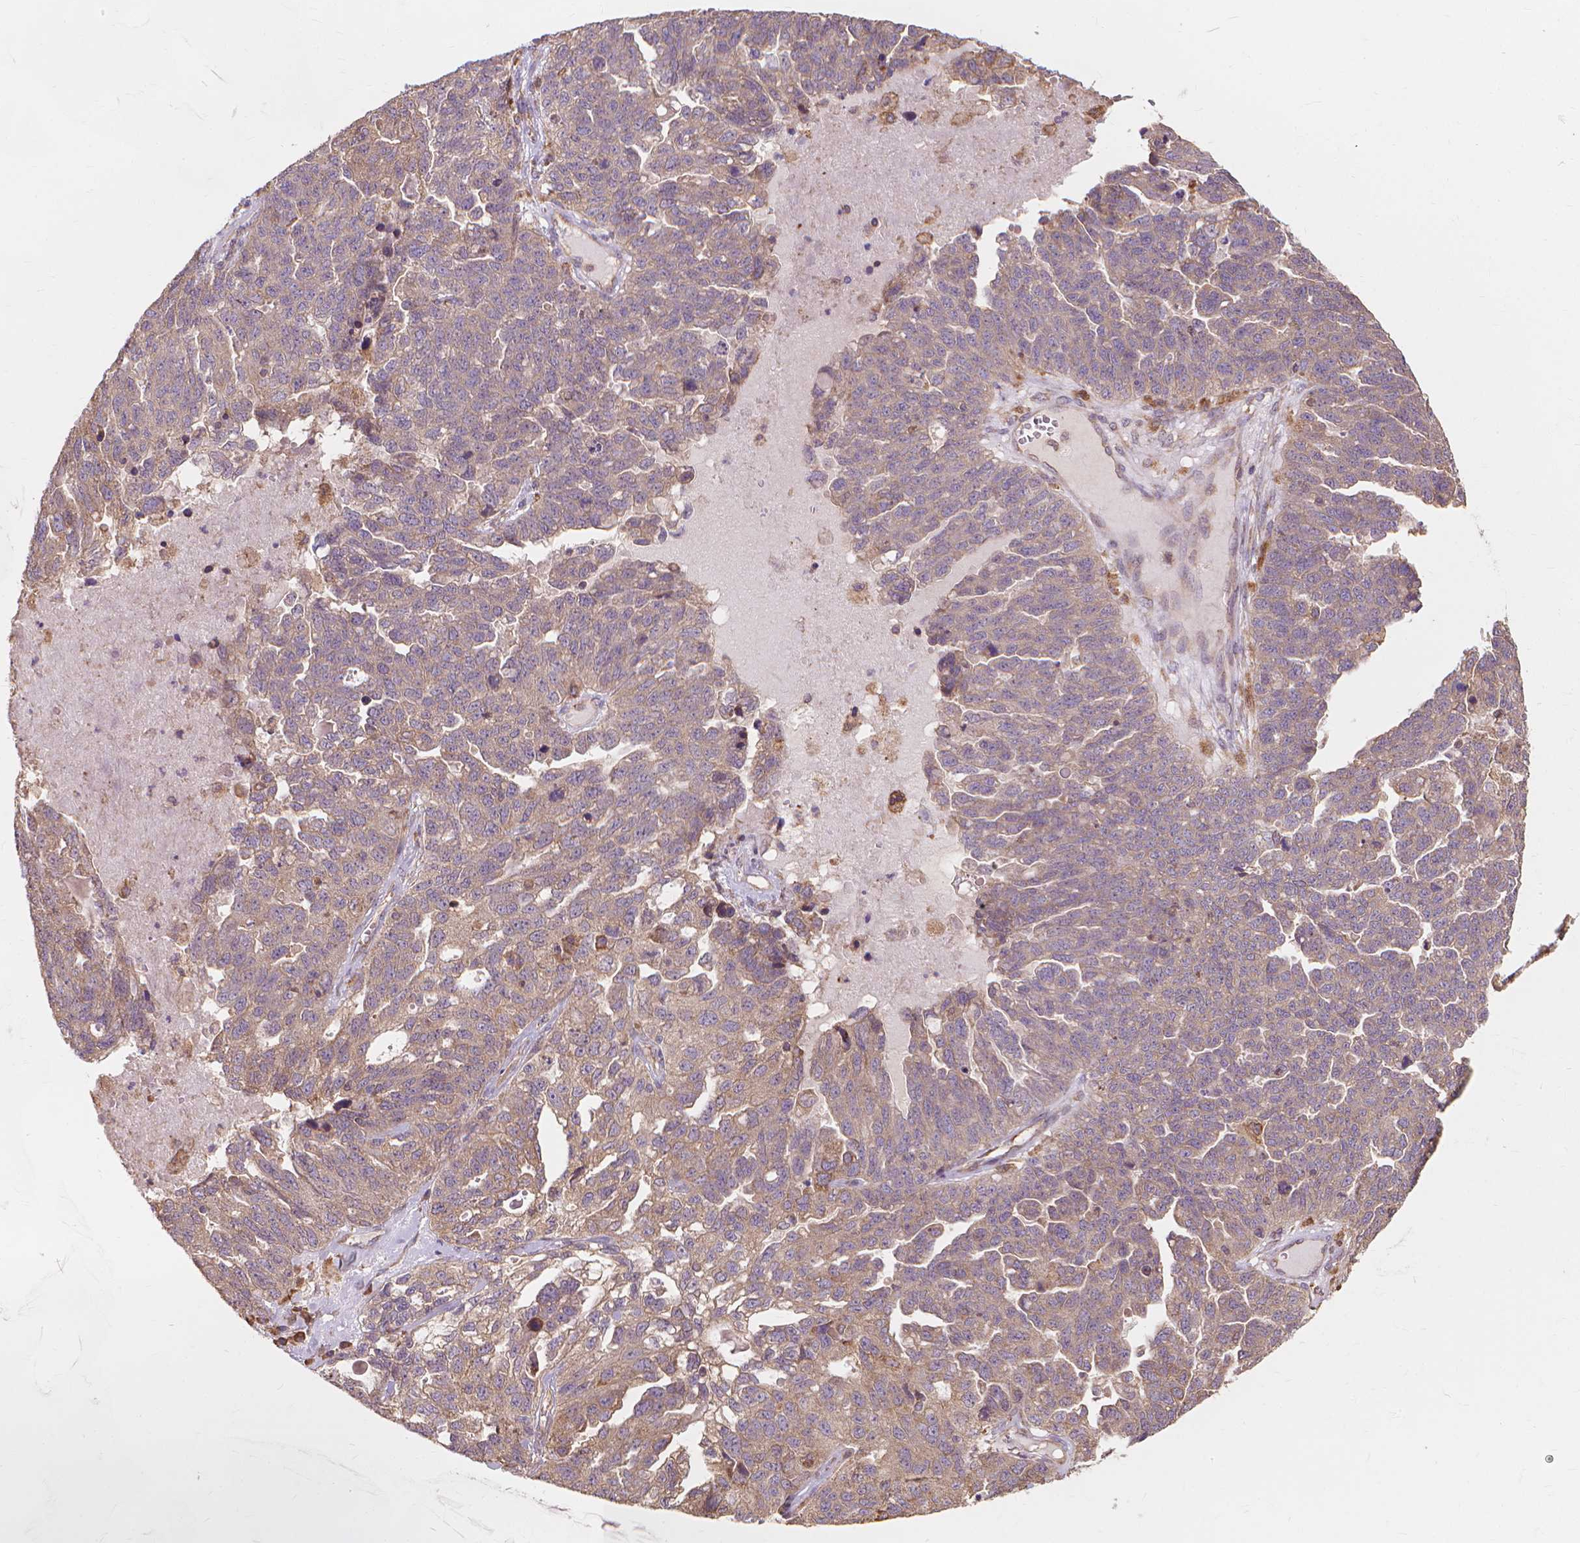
{"staining": {"intensity": "weak", "quantity": ">75%", "location": "cytoplasmic/membranous"}, "tissue": "ovarian cancer", "cell_type": "Tumor cells", "image_type": "cancer", "snomed": [{"axis": "morphology", "description": "Cystadenocarcinoma, serous, NOS"}, {"axis": "topography", "description": "Ovary"}], "caption": "Brown immunohistochemical staining in ovarian cancer (serous cystadenocarcinoma) reveals weak cytoplasmic/membranous staining in about >75% of tumor cells.", "gene": "TAB2", "patient": {"sex": "female", "age": 71}}